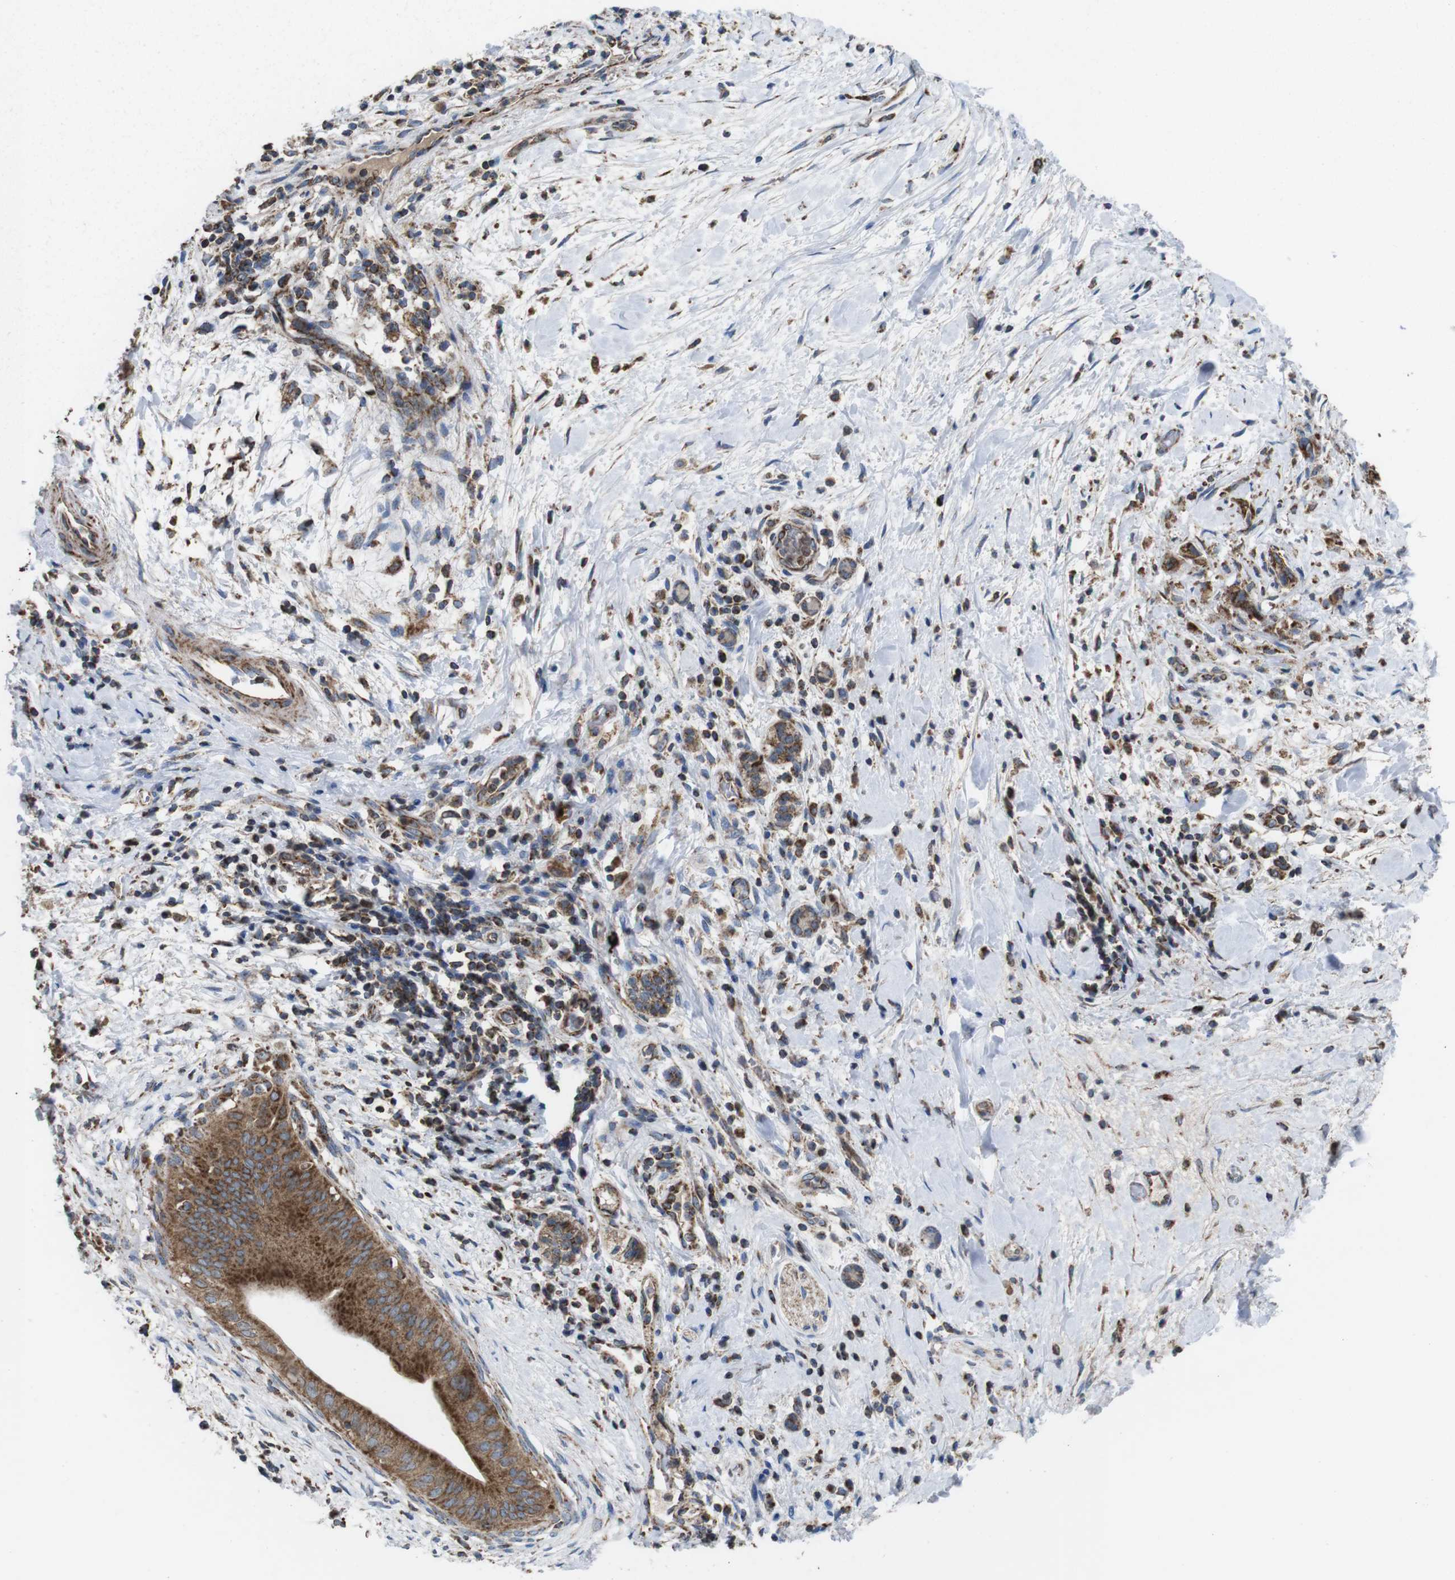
{"staining": {"intensity": "moderate", "quantity": ">75%", "location": "cytoplasmic/membranous"}, "tissue": "pancreatic cancer", "cell_type": "Tumor cells", "image_type": "cancer", "snomed": [{"axis": "morphology", "description": "Adenocarcinoma, NOS"}, {"axis": "topography", "description": "Pancreas"}], "caption": "This is a micrograph of IHC staining of pancreatic adenocarcinoma, which shows moderate expression in the cytoplasmic/membranous of tumor cells.", "gene": "HK1", "patient": {"sex": "male", "age": 55}}